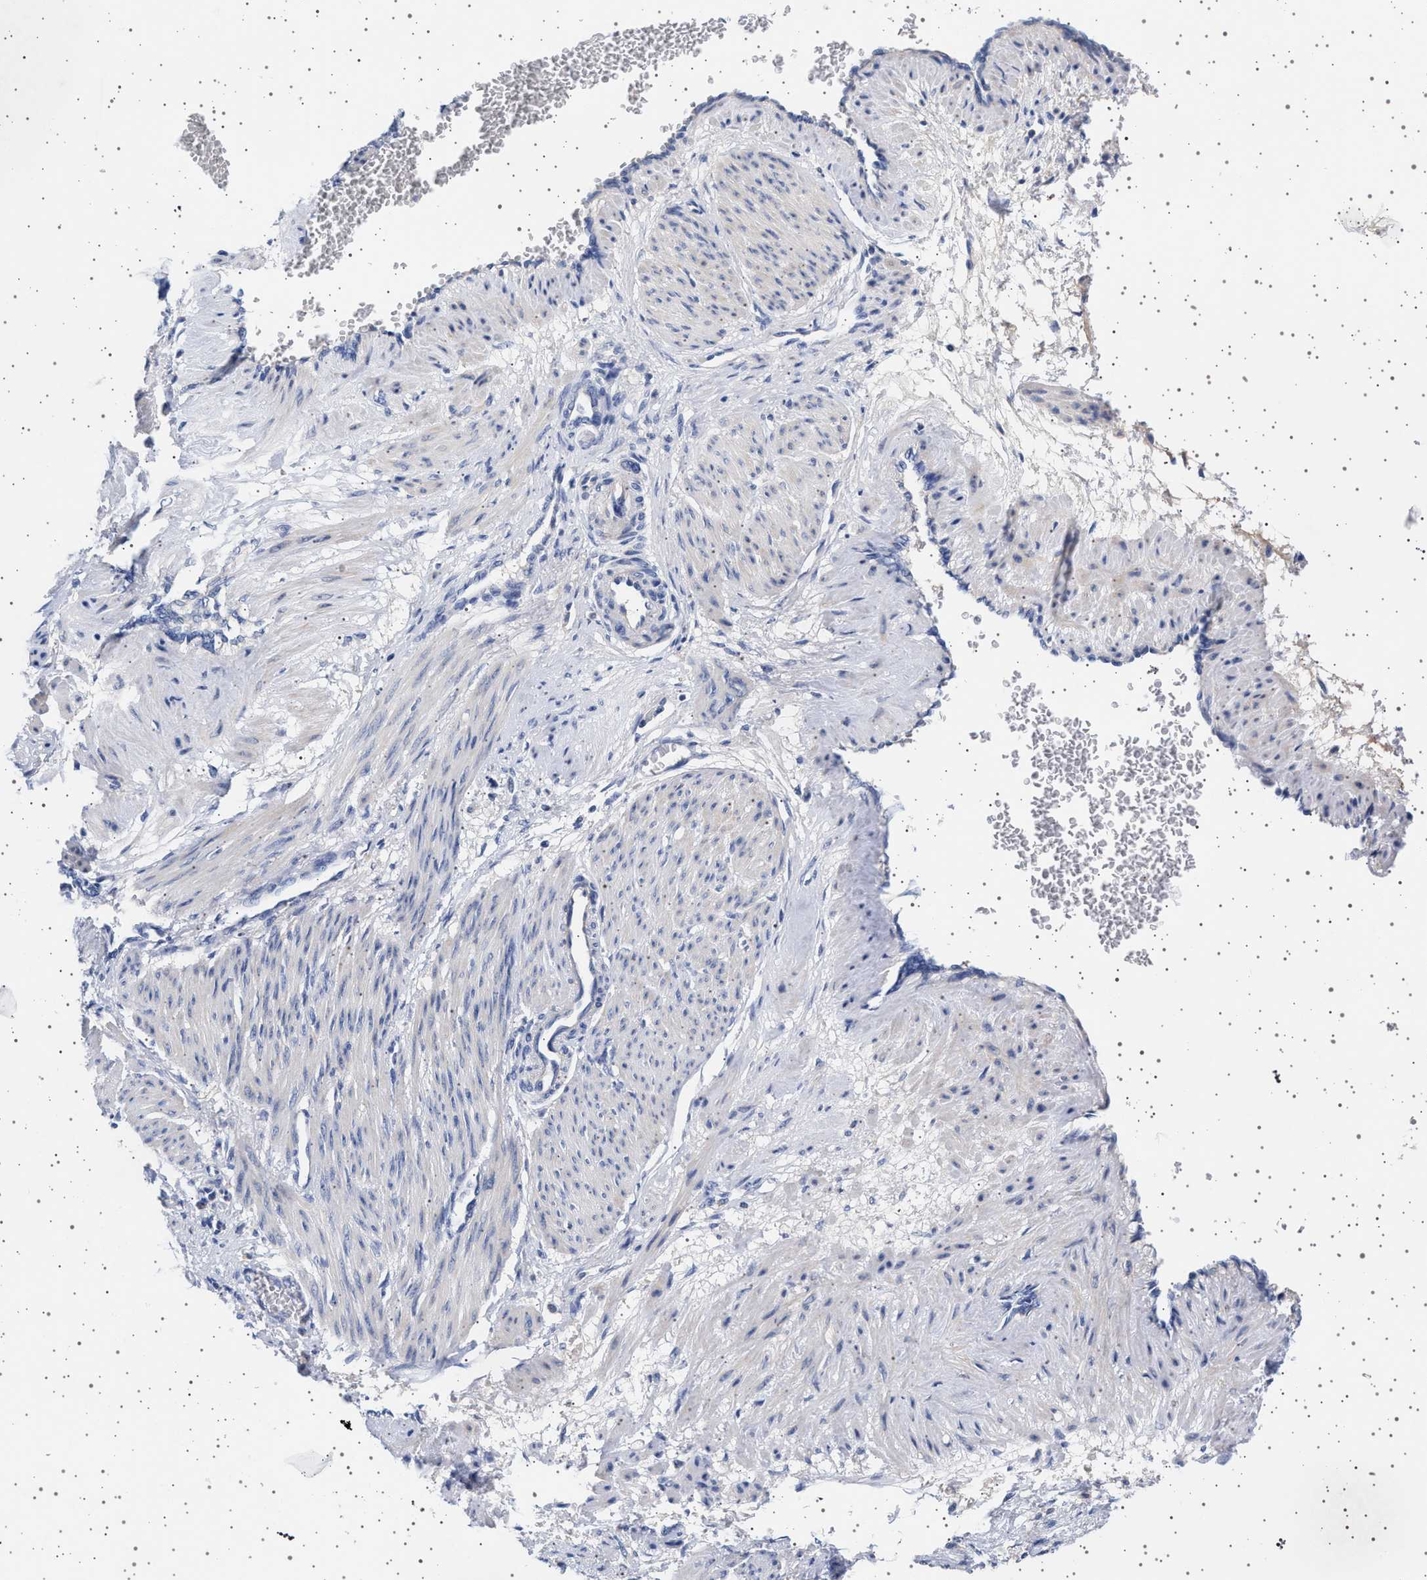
{"staining": {"intensity": "negative", "quantity": "none", "location": "none"}, "tissue": "smooth muscle", "cell_type": "Smooth muscle cells", "image_type": "normal", "snomed": [{"axis": "morphology", "description": "Normal tissue, NOS"}, {"axis": "topography", "description": "Endometrium"}], "caption": "Immunohistochemistry (IHC) of normal smooth muscle shows no expression in smooth muscle cells.", "gene": "TRMT10B", "patient": {"sex": "female", "age": 33}}